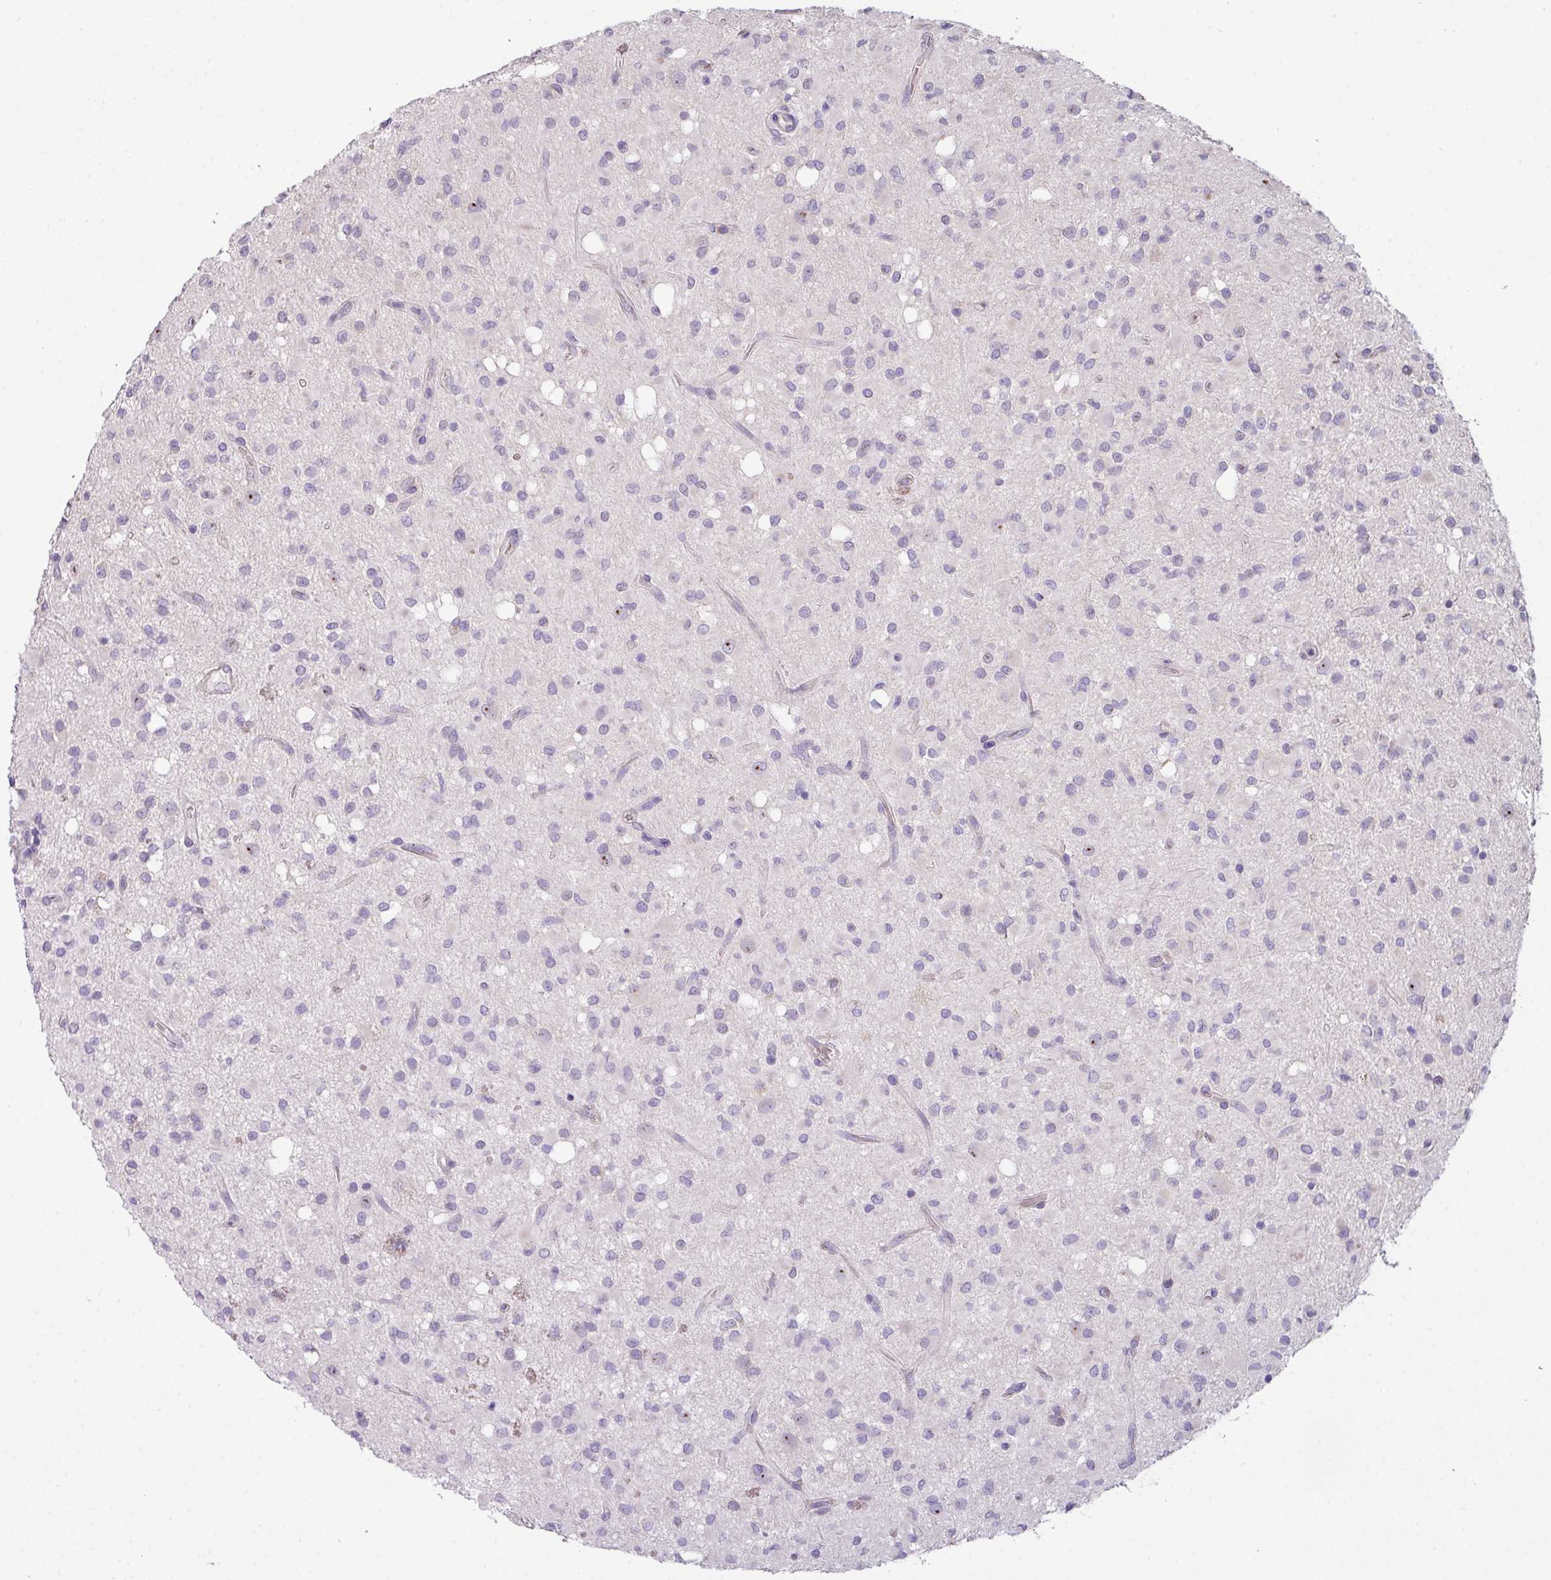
{"staining": {"intensity": "negative", "quantity": "none", "location": "none"}, "tissue": "glioma", "cell_type": "Tumor cells", "image_type": "cancer", "snomed": [{"axis": "morphology", "description": "Glioma, malignant, Low grade"}, {"axis": "topography", "description": "Brain"}], "caption": "The micrograph displays no significant positivity in tumor cells of glioma.", "gene": "LRRC9", "patient": {"sex": "female", "age": 33}}